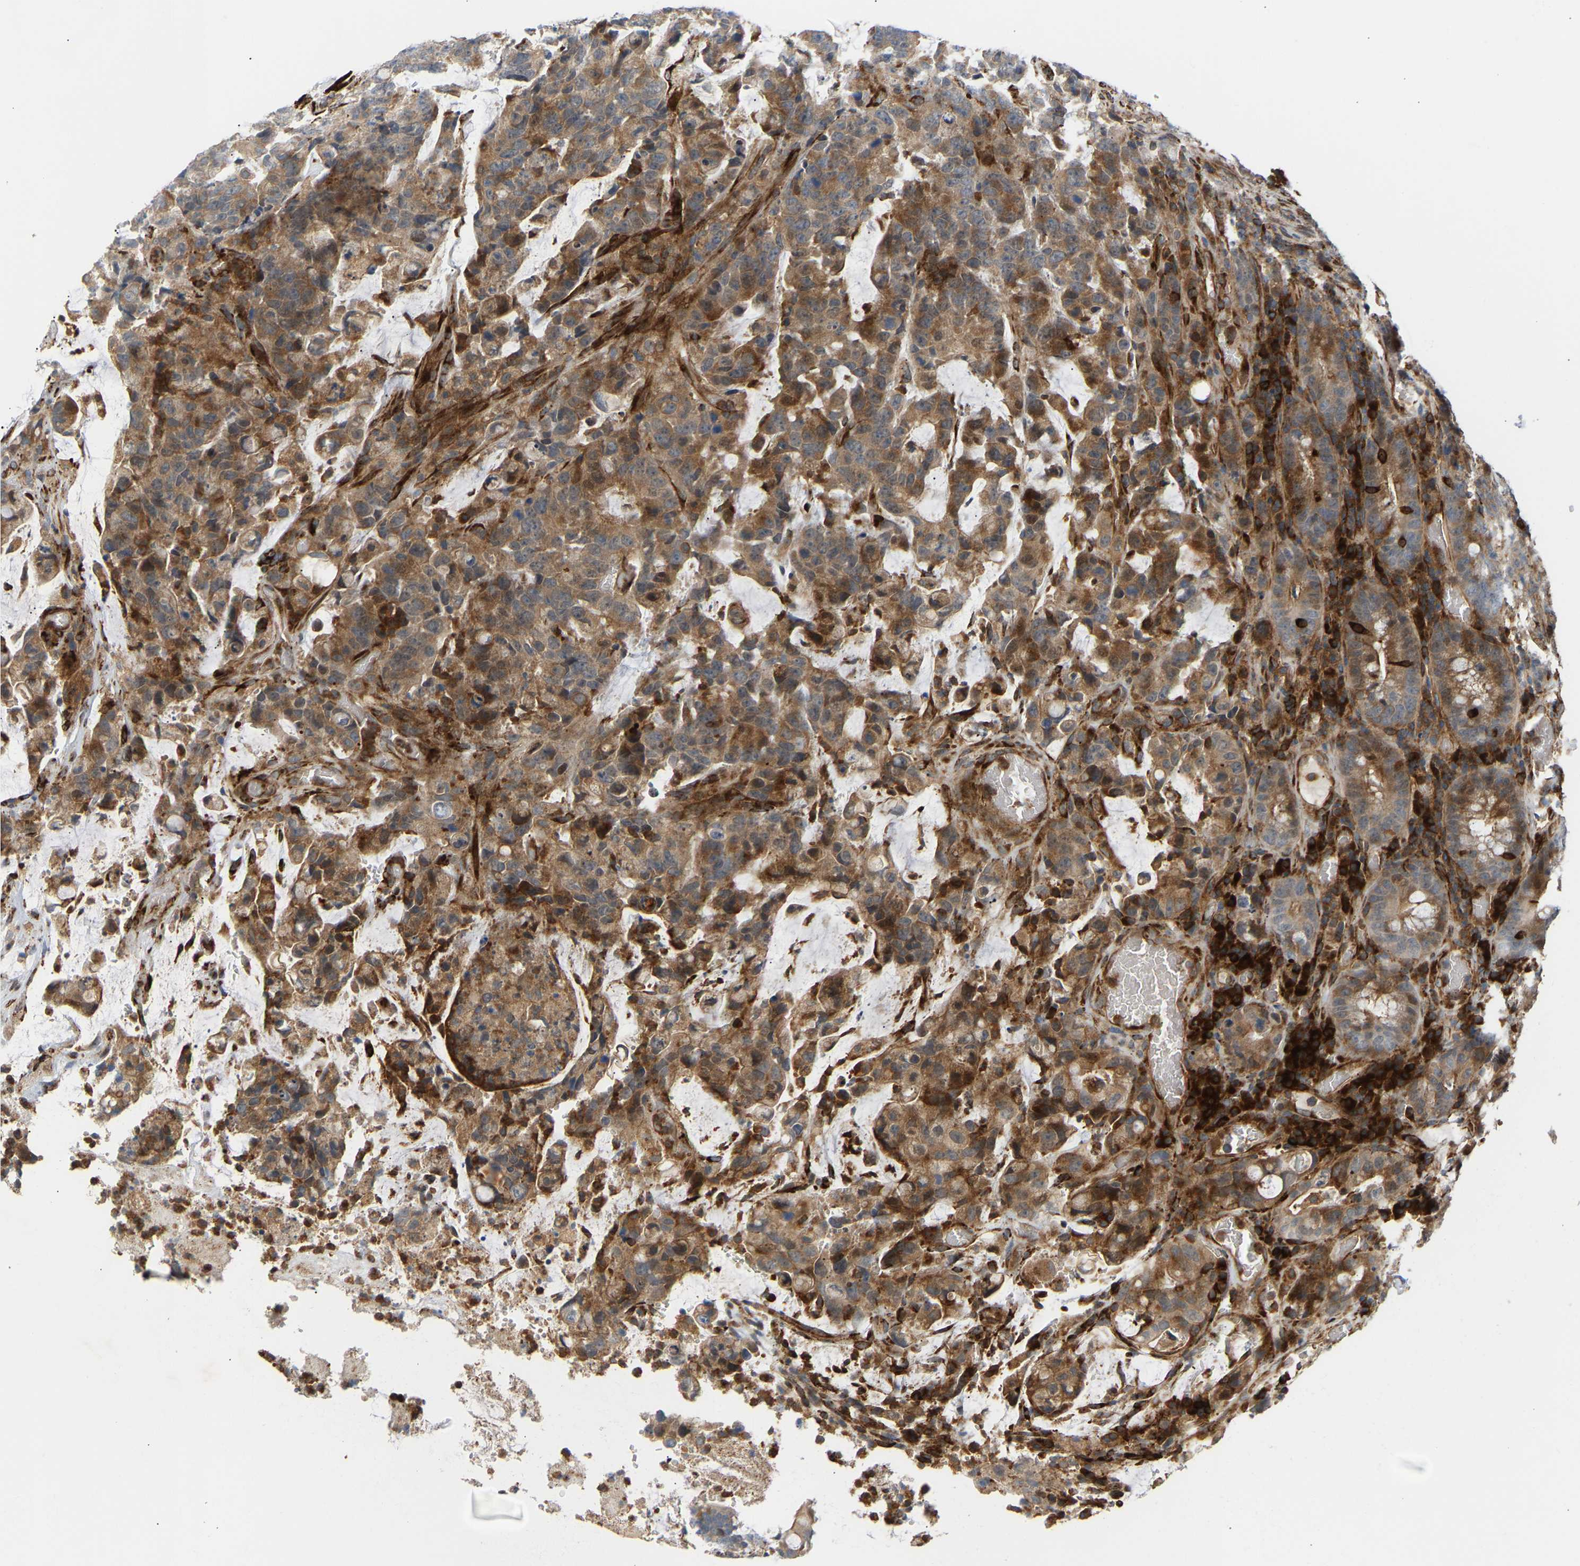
{"staining": {"intensity": "moderate", "quantity": ">75%", "location": "cytoplasmic/membranous"}, "tissue": "colorectal cancer", "cell_type": "Tumor cells", "image_type": "cancer", "snomed": [{"axis": "morphology", "description": "Adenocarcinoma, NOS"}, {"axis": "topography", "description": "Colon"}], "caption": "Brown immunohistochemical staining in human colorectal cancer (adenocarcinoma) displays moderate cytoplasmic/membranous positivity in about >75% of tumor cells. (DAB (3,3'-diaminobenzidine) = brown stain, brightfield microscopy at high magnification).", "gene": "PLCG2", "patient": {"sex": "female", "age": 86}}